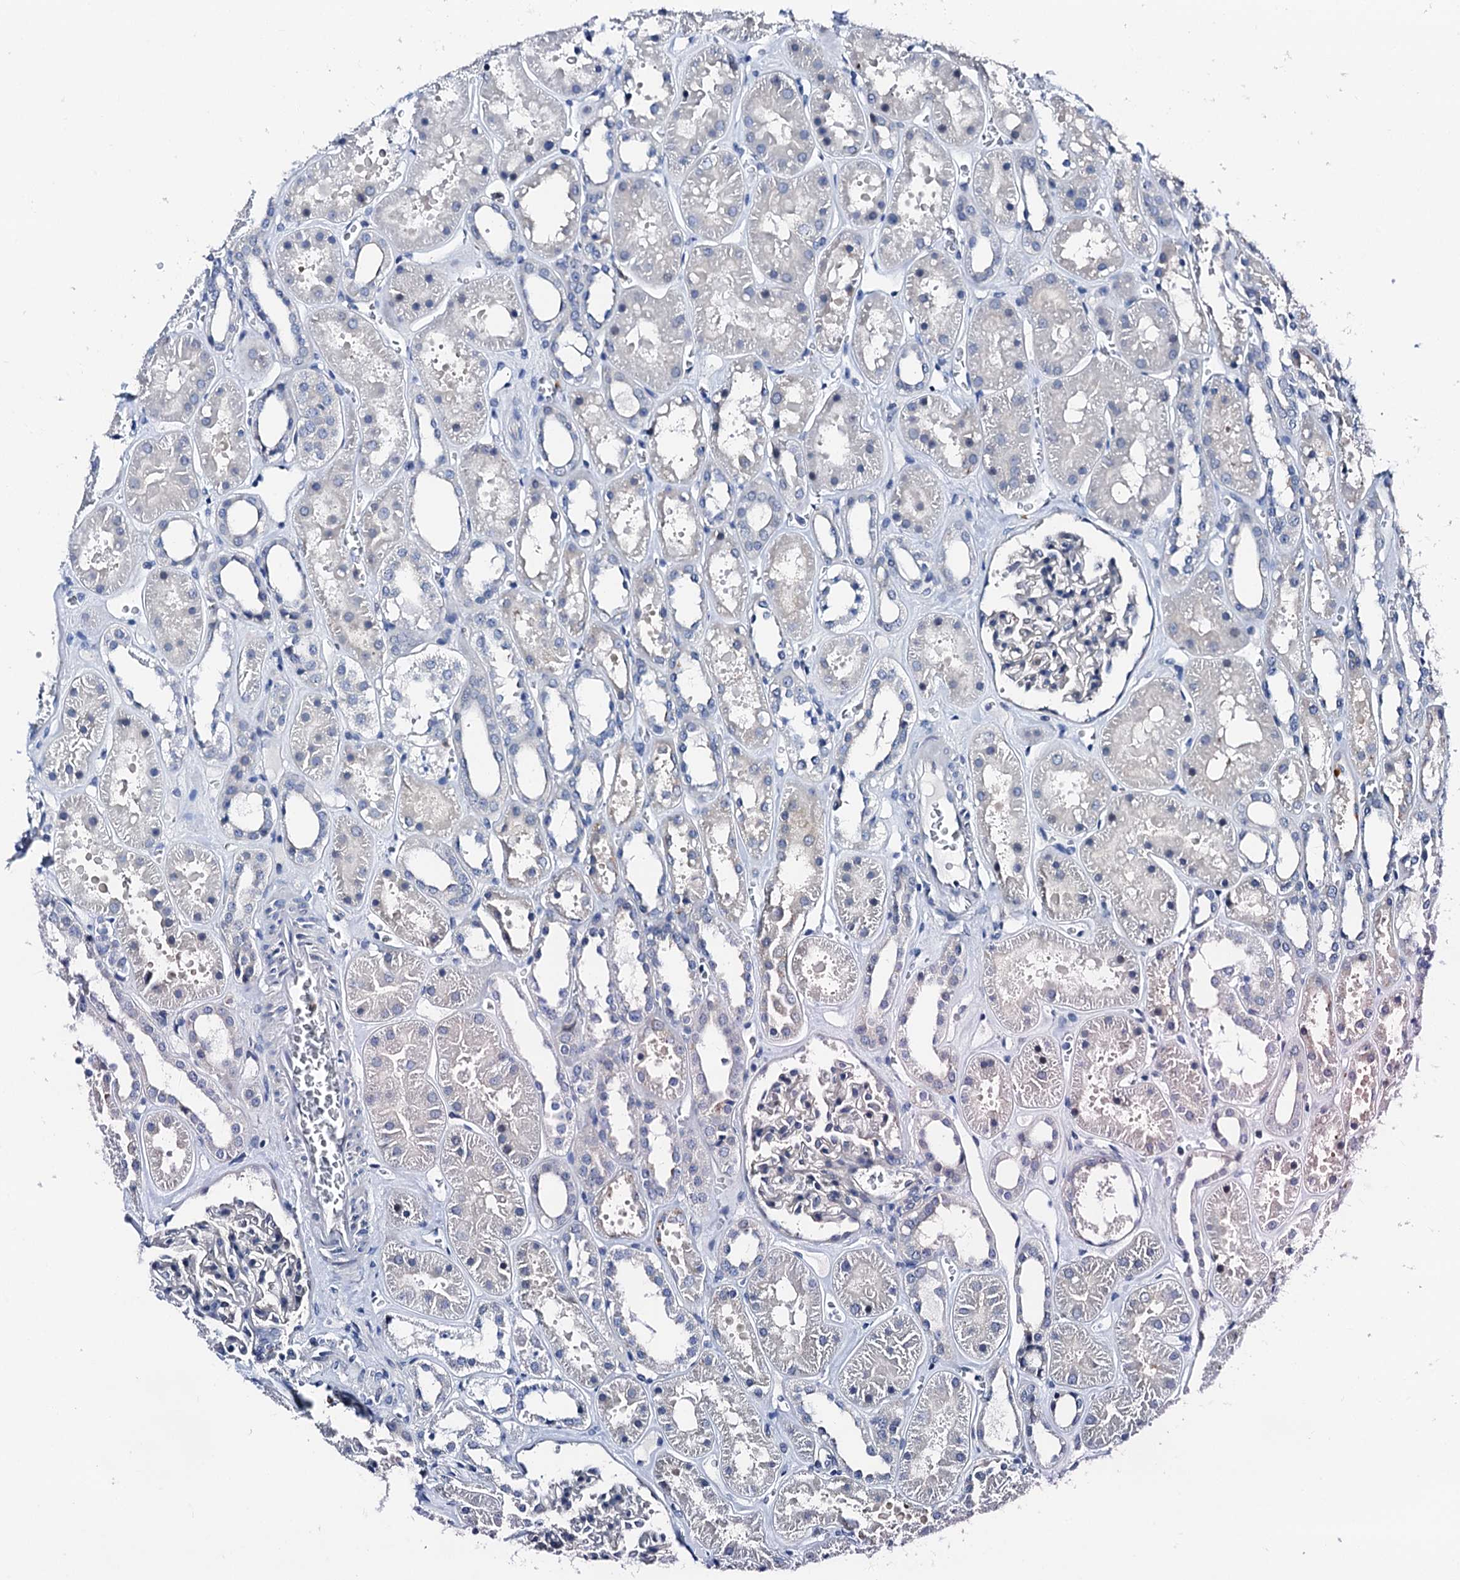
{"staining": {"intensity": "negative", "quantity": "none", "location": "none"}, "tissue": "kidney", "cell_type": "Cells in glomeruli", "image_type": "normal", "snomed": [{"axis": "morphology", "description": "Normal tissue, NOS"}, {"axis": "topography", "description": "Kidney"}], "caption": "Immunohistochemistry (IHC) image of normal kidney stained for a protein (brown), which displays no positivity in cells in glomeruli.", "gene": "TRAFD1", "patient": {"sex": "female", "age": 41}}